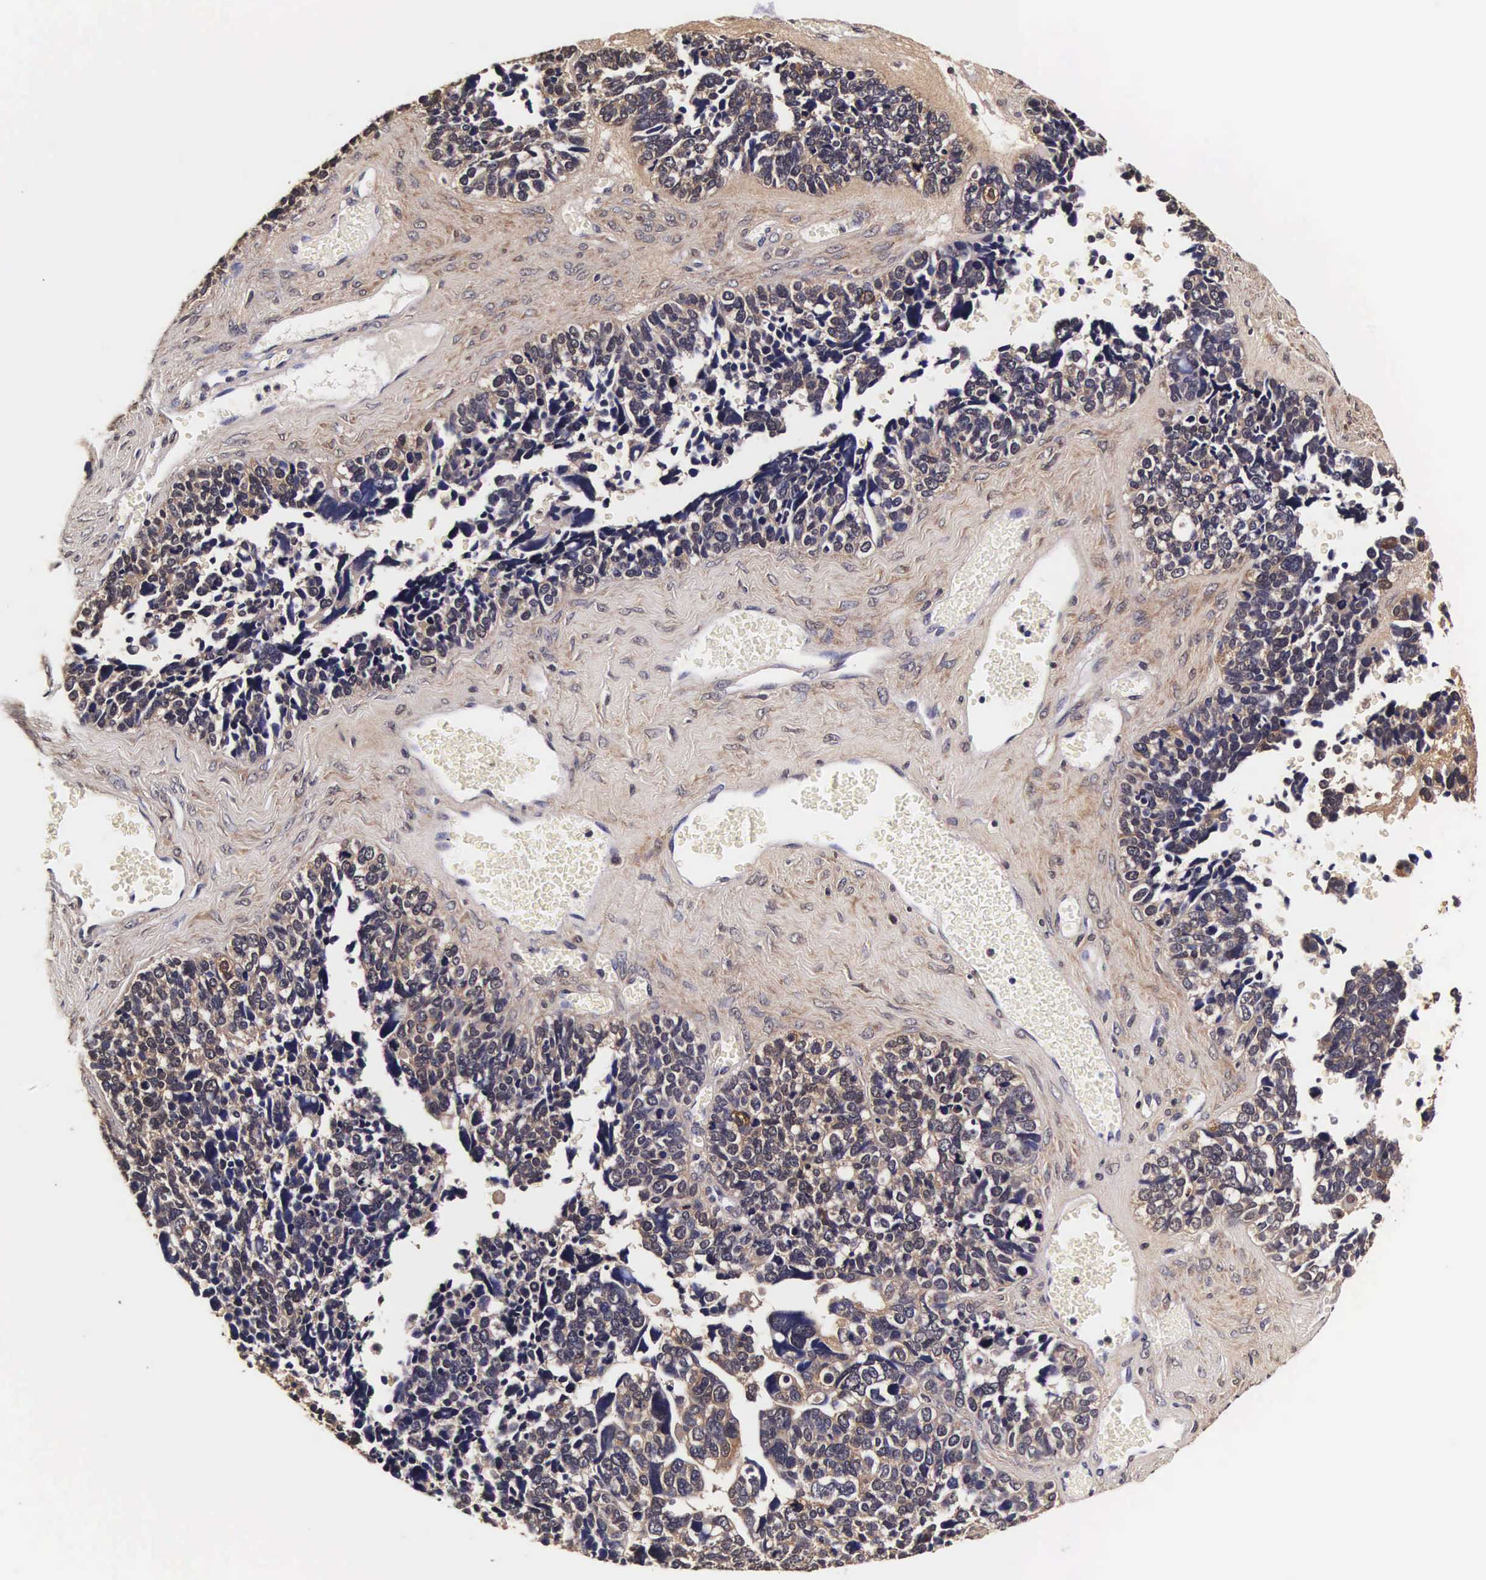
{"staining": {"intensity": "moderate", "quantity": "25%-75%", "location": "cytoplasmic/membranous,nuclear"}, "tissue": "ovarian cancer", "cell_type": "Tumor cells", "image_type": "cancer", "snomed": [{"axis": "morphology", "description": "Cystadenocarcinoma, serous, NOS"}, {"axis": "topography", "description": "Ovary"}], "caption": "An IHC photomicrograph of neoplastic tissue is shown. Protein staining in brown shows moderate cytoplasmic/membranous and nuclear positivity in ovarian cancer (serous cystadenocarcinoma) within tumor cells.", "gene": "TECPR2", "patient": {"sex": "female", "age": 77}}